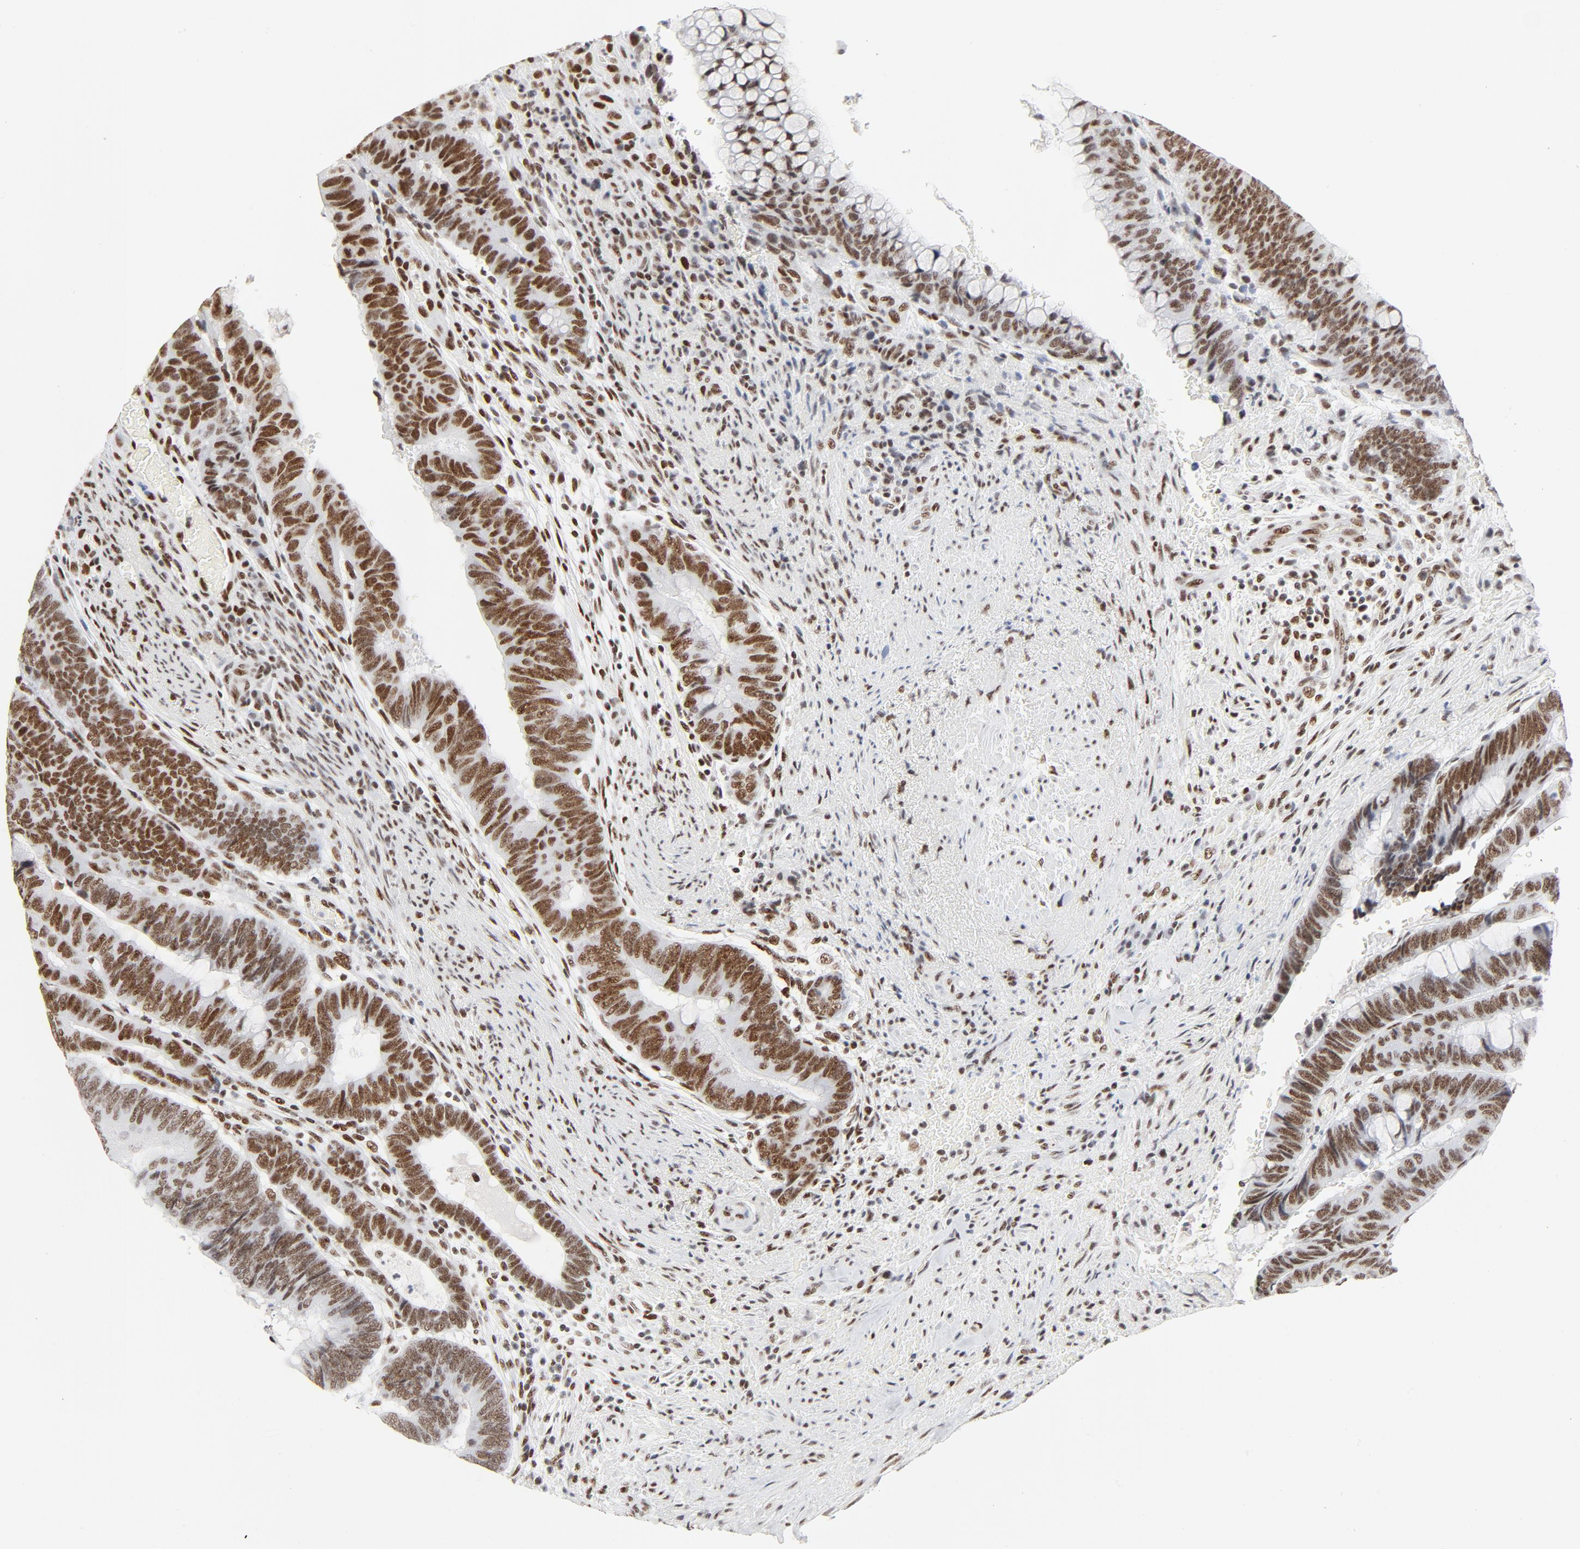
{"staining": {"intensity": "moderate", "quantity": ">75%", "location": "nuclear"}, "tissue": "colorectal cancer", "cell_type": "Tumor cells", "image_type": "cancer", "snomed": [{"axis": "morphology", "description": "Normal tissue, NOS"}, {"axis": "morphology", "description": "Adenocarcinoma, NOS"}, {"axis": "topography", "description": "Rectum"}], "caption": "Adenocarcinoma (colorectal) was stained to show a protein in brown. There is medium levels of moderate nuclear positivity in approximately >75% of tumor cells. (DAB (3,3'-diaminobenzidine) IHC with brightfield microscopy, high magnification).", "gene": "GTF2H1", "patient": {"sex": "male", "age": 92}}